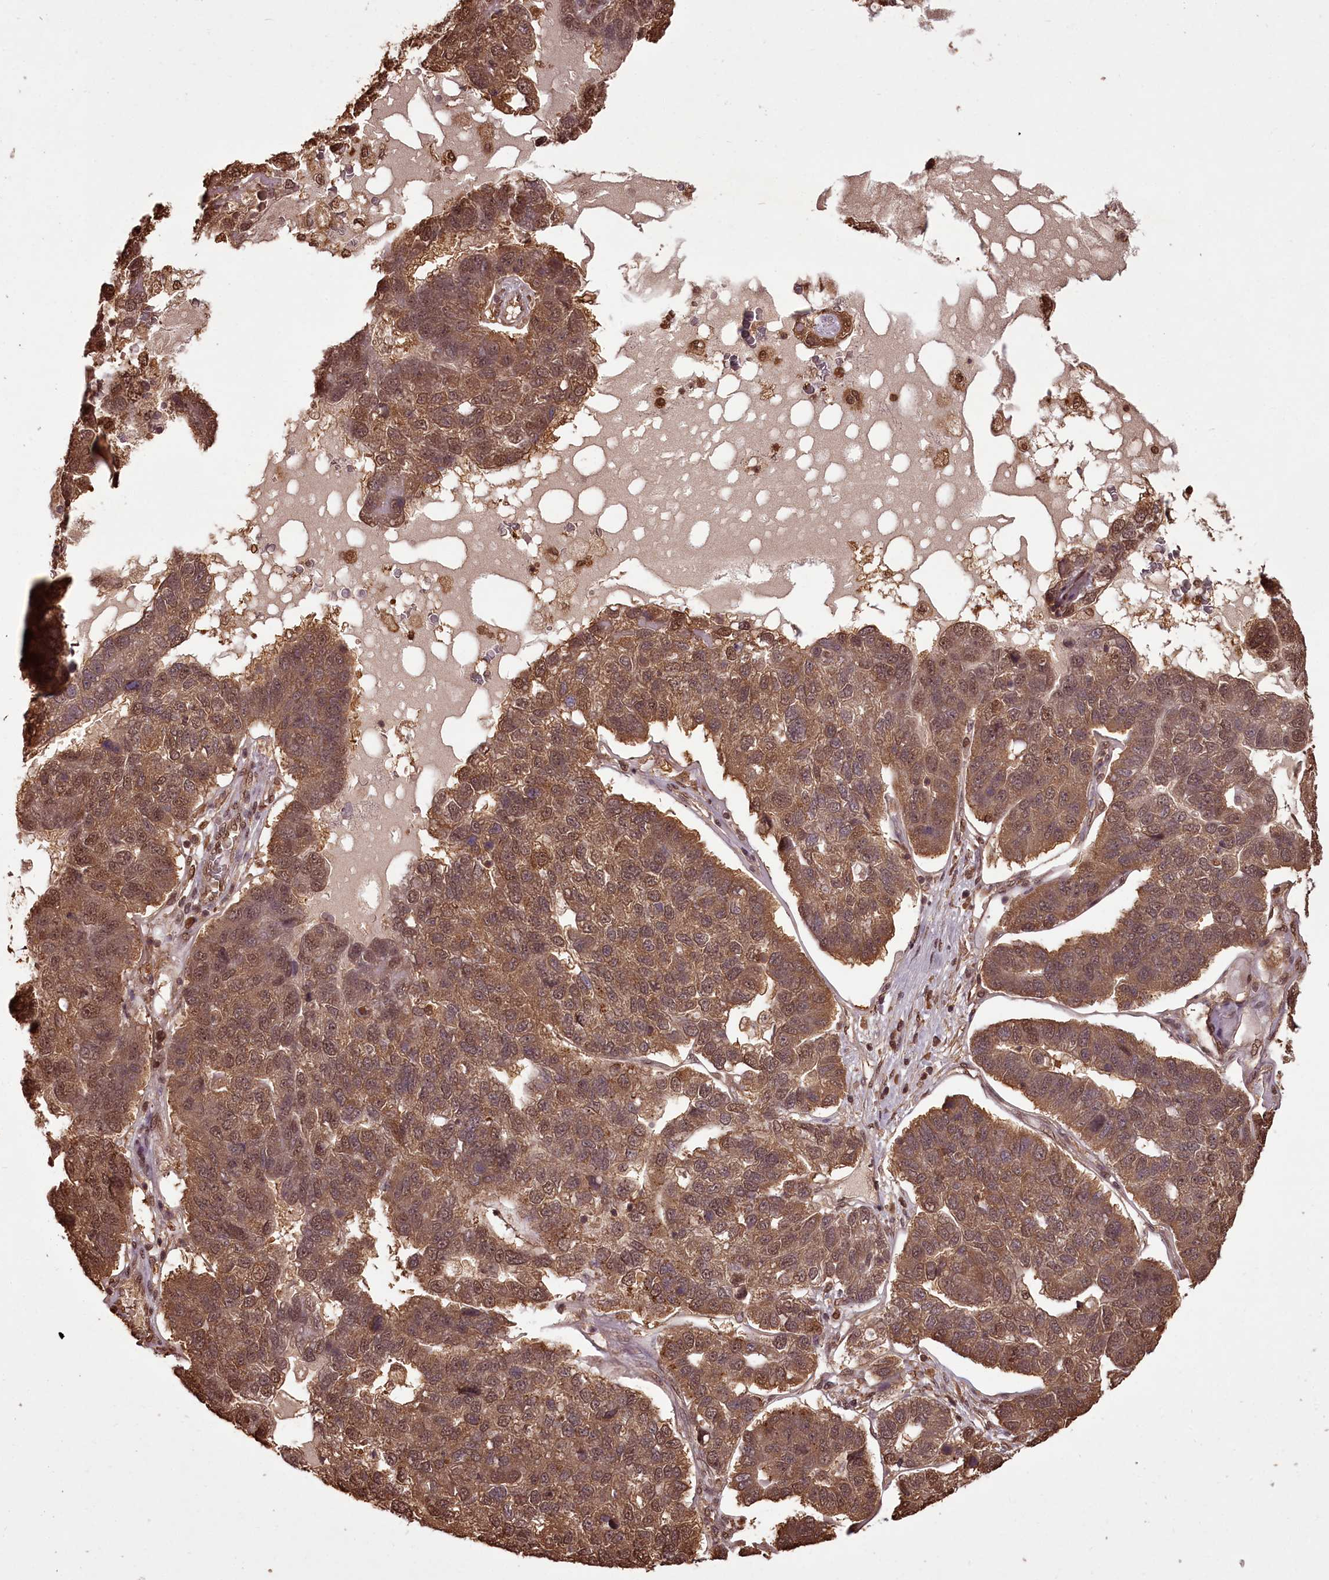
{"staining": {"intensity": "moderate", "quantity": ">75%", "location": "cytoplasmic/membranous,nuclear"}, "tissue": "pancreatic cancer", "cell_type": "Tumor cells", "image_type": "cancer", "snomed": [{"axis": "morphology", "description": "Adenocarcinoma, NOS"}, {"axis": "topography", "description": "Pancreas"}], "caption": "DAB immunohistochemical staining of human pancreatic cancer shows moderate cytoplasmic/membranous and nuclear protein expression in about >75% of tumor cells.", "gene": "NPRL2", "patient": {"sex": "female", "age": 61}}